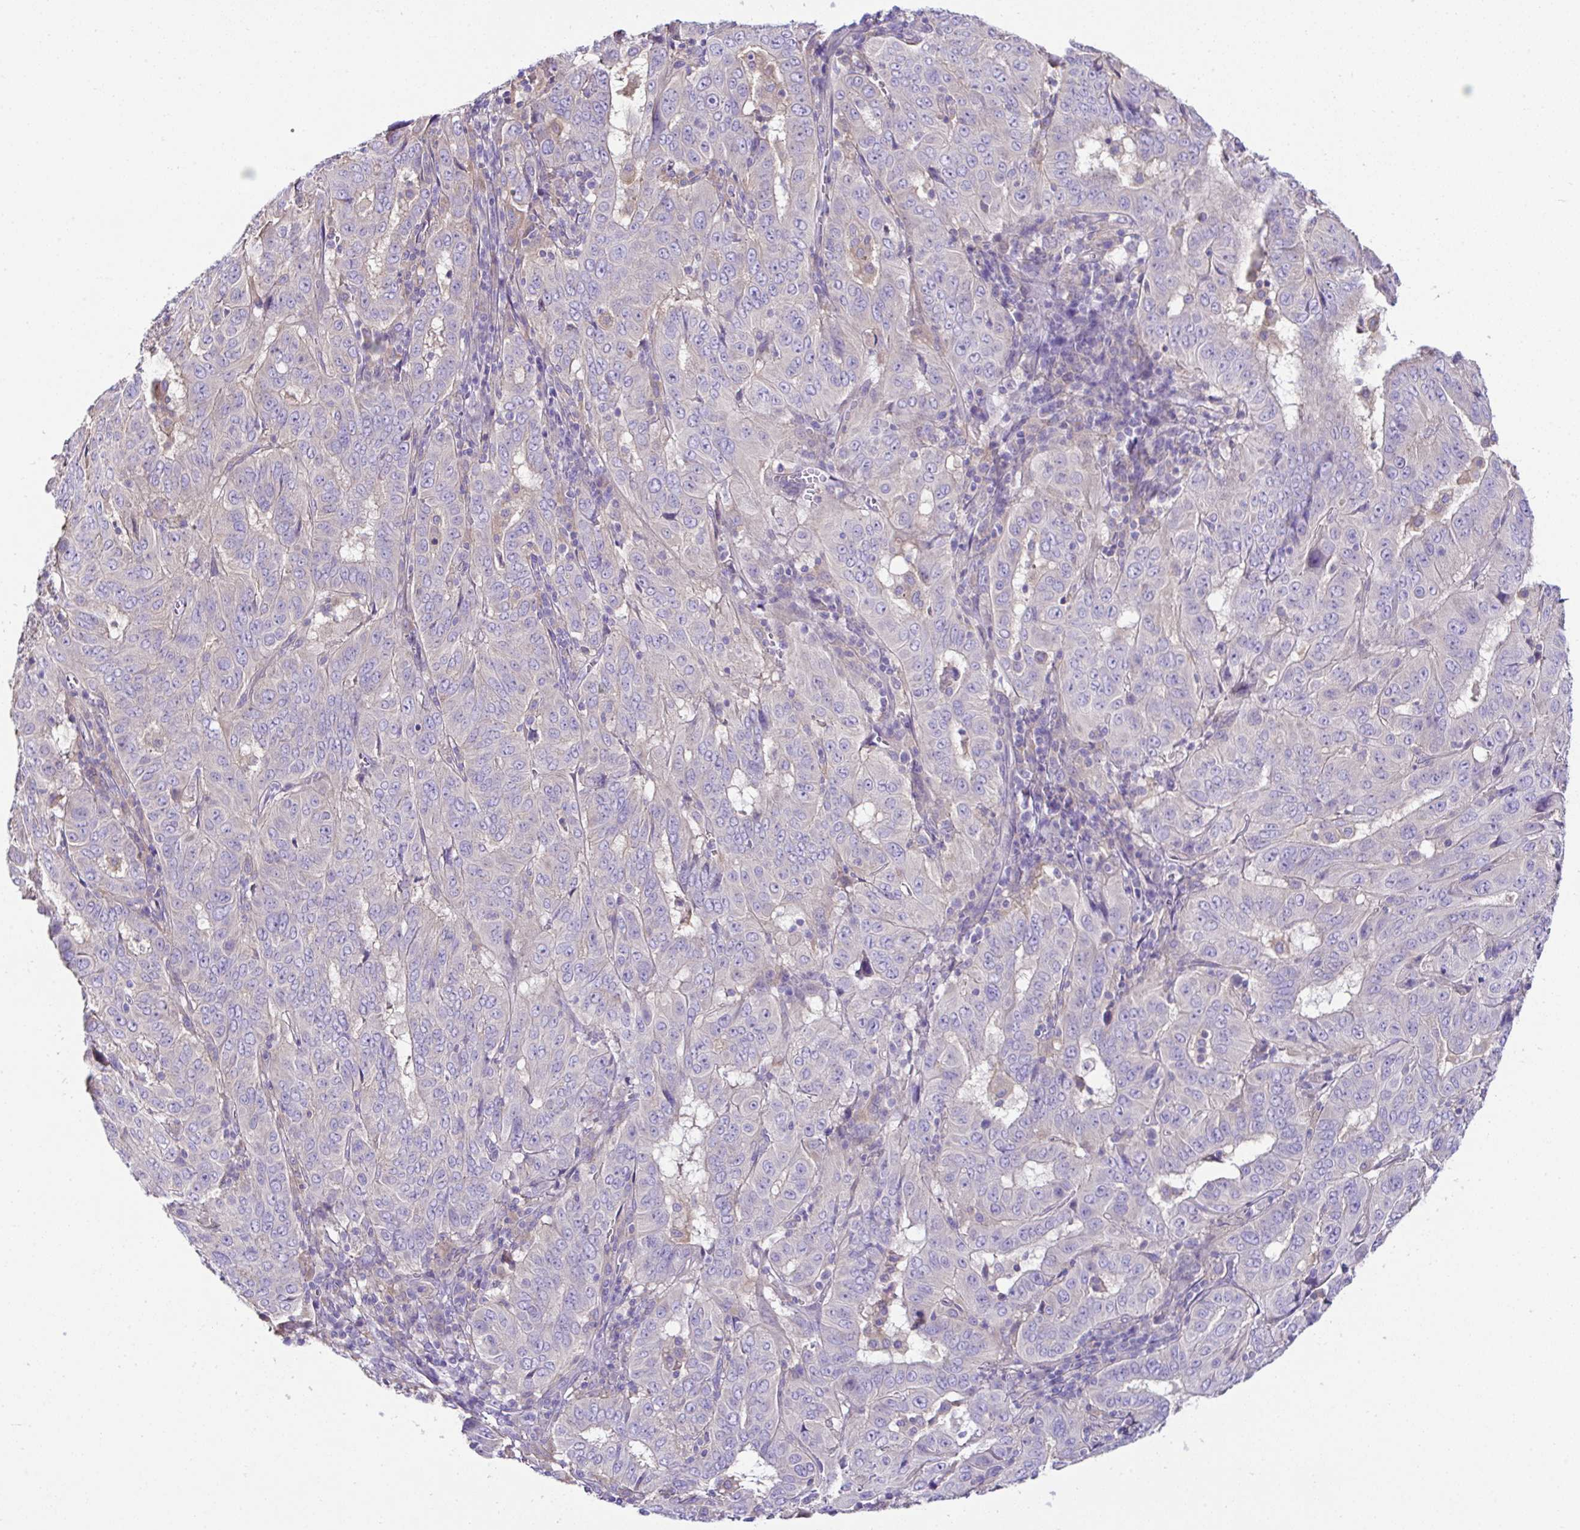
{"staining": {"intensity": "negative", "quantity": "none", "location": "none"}, "tissue": "pancreatic cancer", "cell_type": "Tumor cells", "image_type": "cancer", "snomed": [{"axis": "morphology", "description": "Adenocarcinoma, NOS"}, {"axis": "topography", "description": "Pancreas"}], "caption": "Adenocarcinoma (pancreatic) was stained to show a protein in brown. There is no significant staining in tumor cells.", "gene": "OR4P4", "patient": {"sex": "male", "age": 63}}